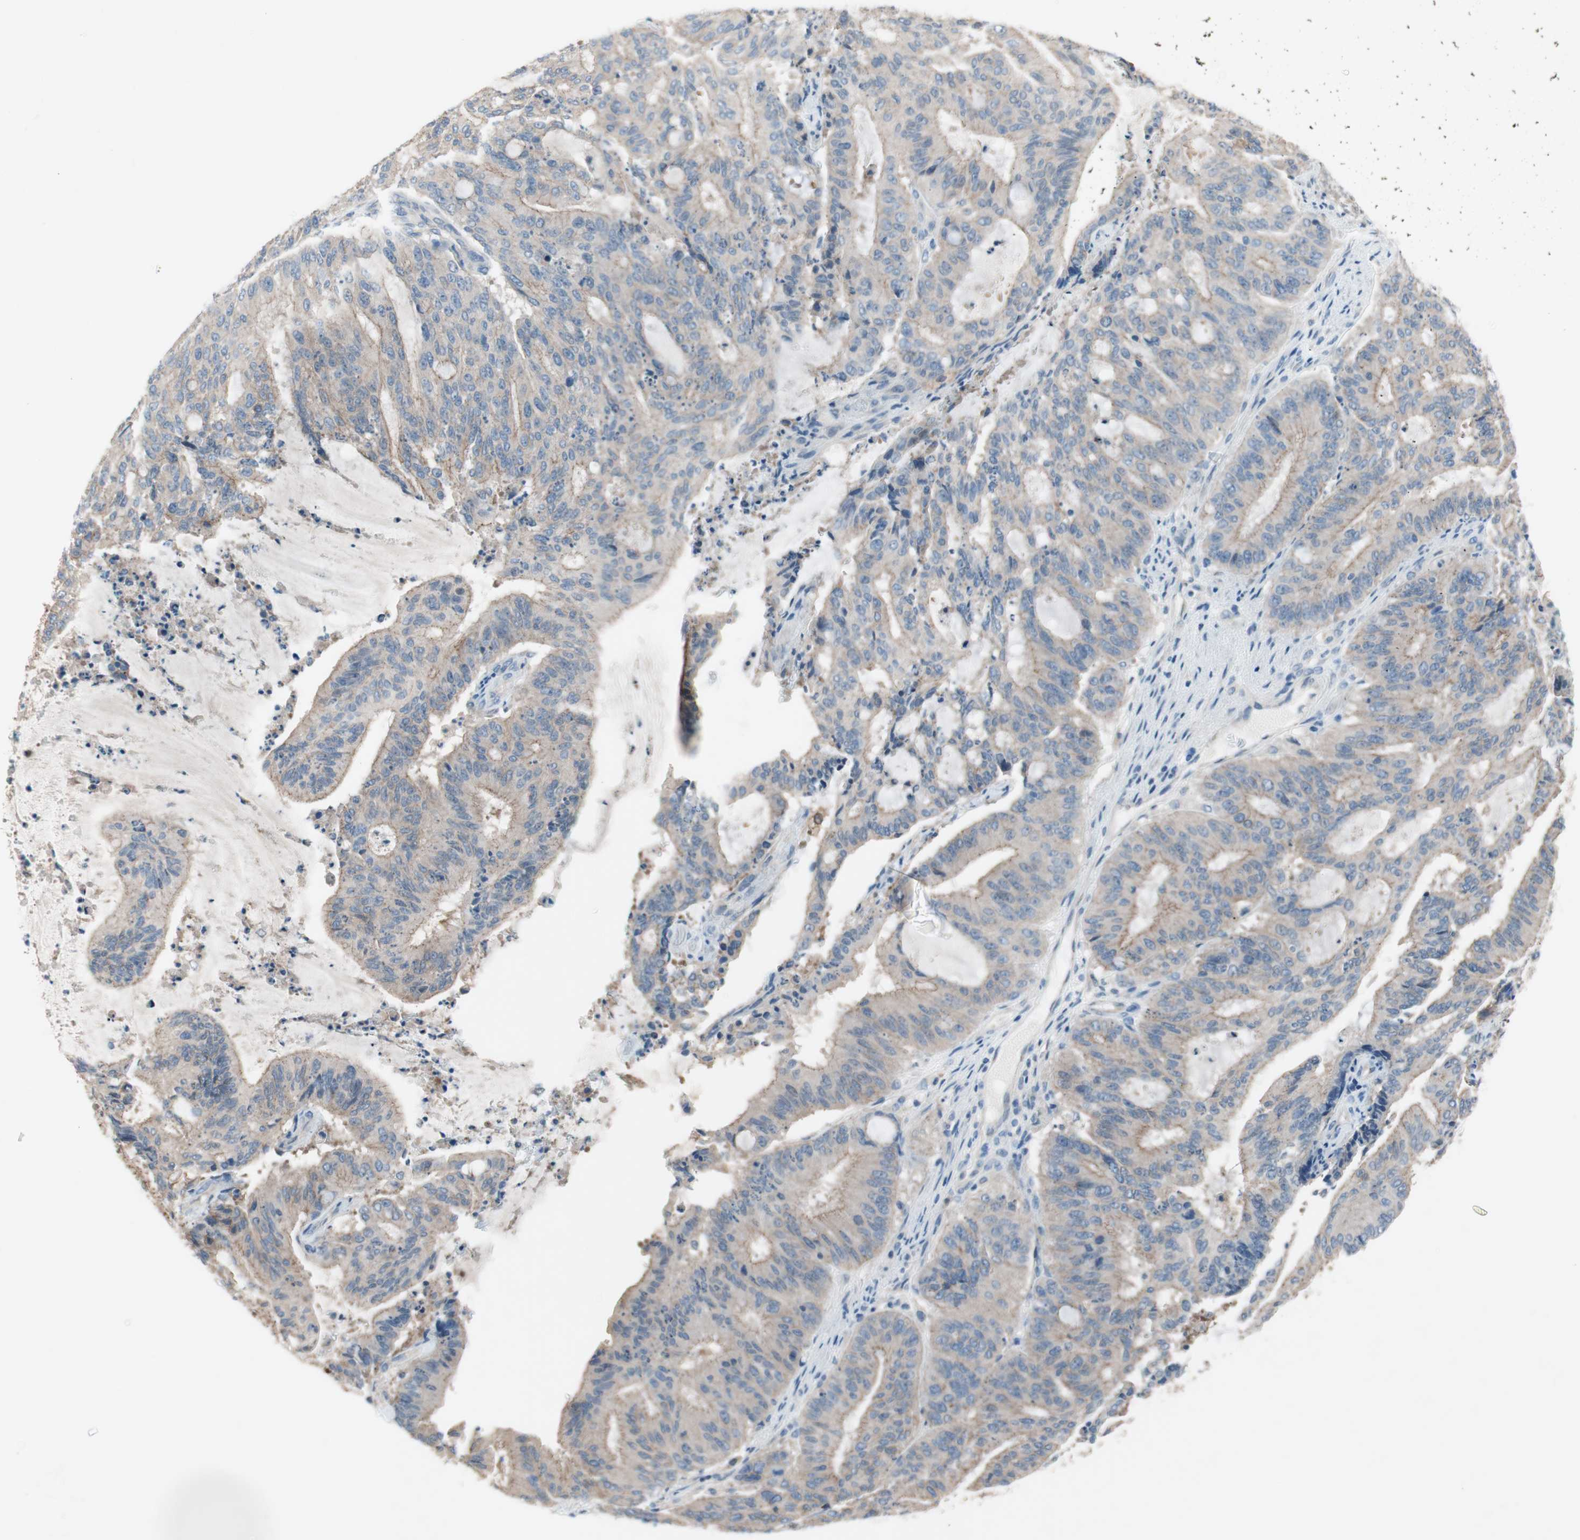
{"staining": {"intensity": "weak", "quantity": "<25%", "location": "cytoplasmic/membranous"}, "tissue": "liver cancer", "cell_type": "Tumor cells", "image_type": "cancer", "snomed": [{"axis": "morphology", "description": "Cholangiocarcinoma"}, {"axis": "topography", "description": "Liver"}], "caption": "The image exhibits no staining of tumor cells in liver cholangiocarcinoma.", "gene": "GLUL", "patient": {"sex": "female", "age": 73}}